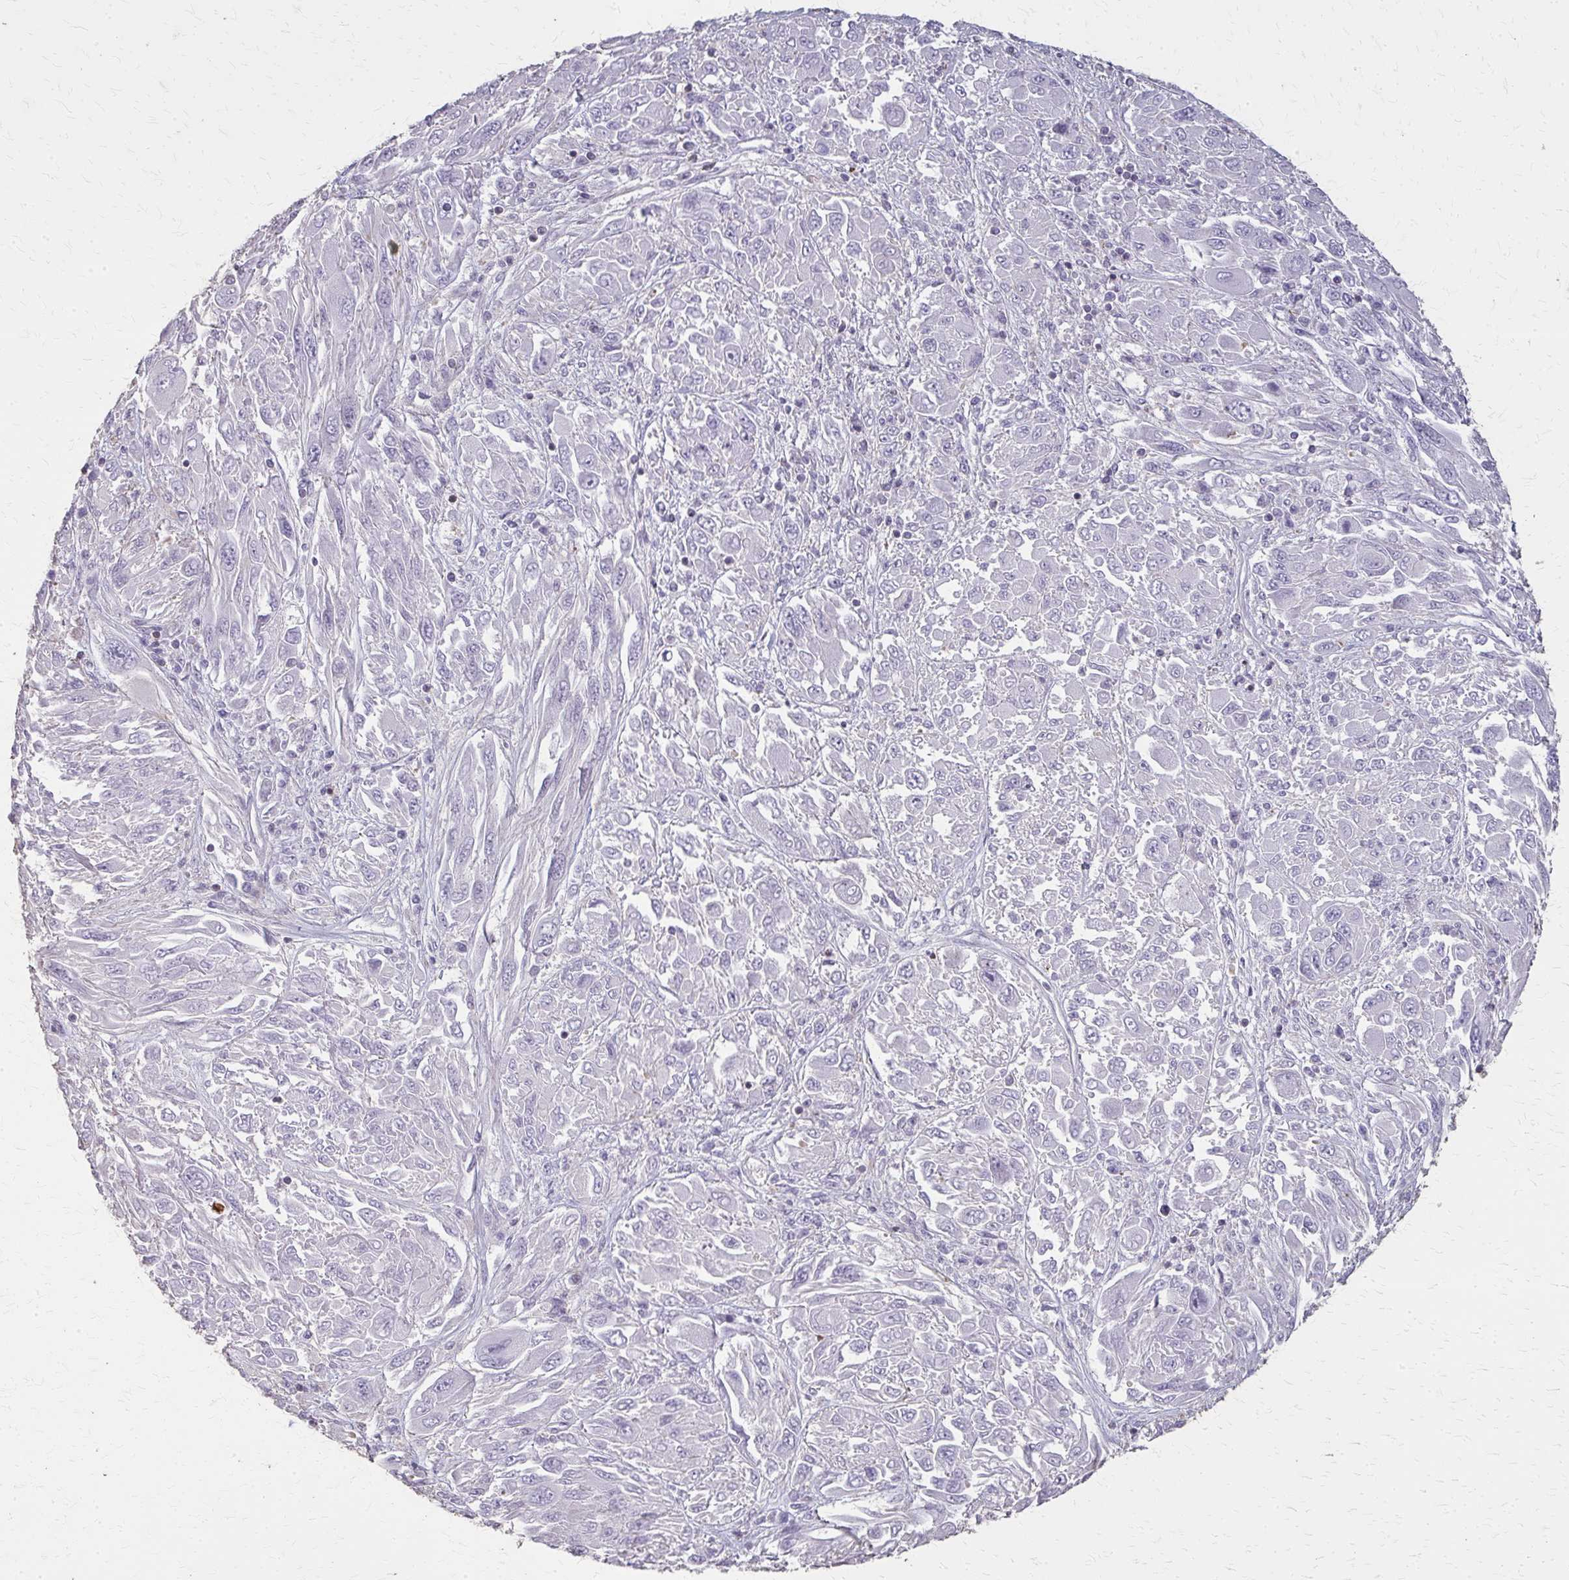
{"staining": {"intensity": "negative", "quantity": "none", "location": "none"}, "tissue": "melanoma", "cell_type": "Tumor cells", "image_type": "cancer", "snomed": [{"axis": "morphology", "description": "Malignant melanoma, NOS"}, {"axis": "topography", "description": "Skin"}], "caption": "There is no significant staining in tumor cells of malignant melanoma. (Stains: DAB (3,3'-diaminobenzidine) immunohistochemistry with hematoxylin counter stain, Microscopy: brightfield microscopy at high magnification).", "gene": "TENM4", "patient": {"sex": "female", "age": 91}}